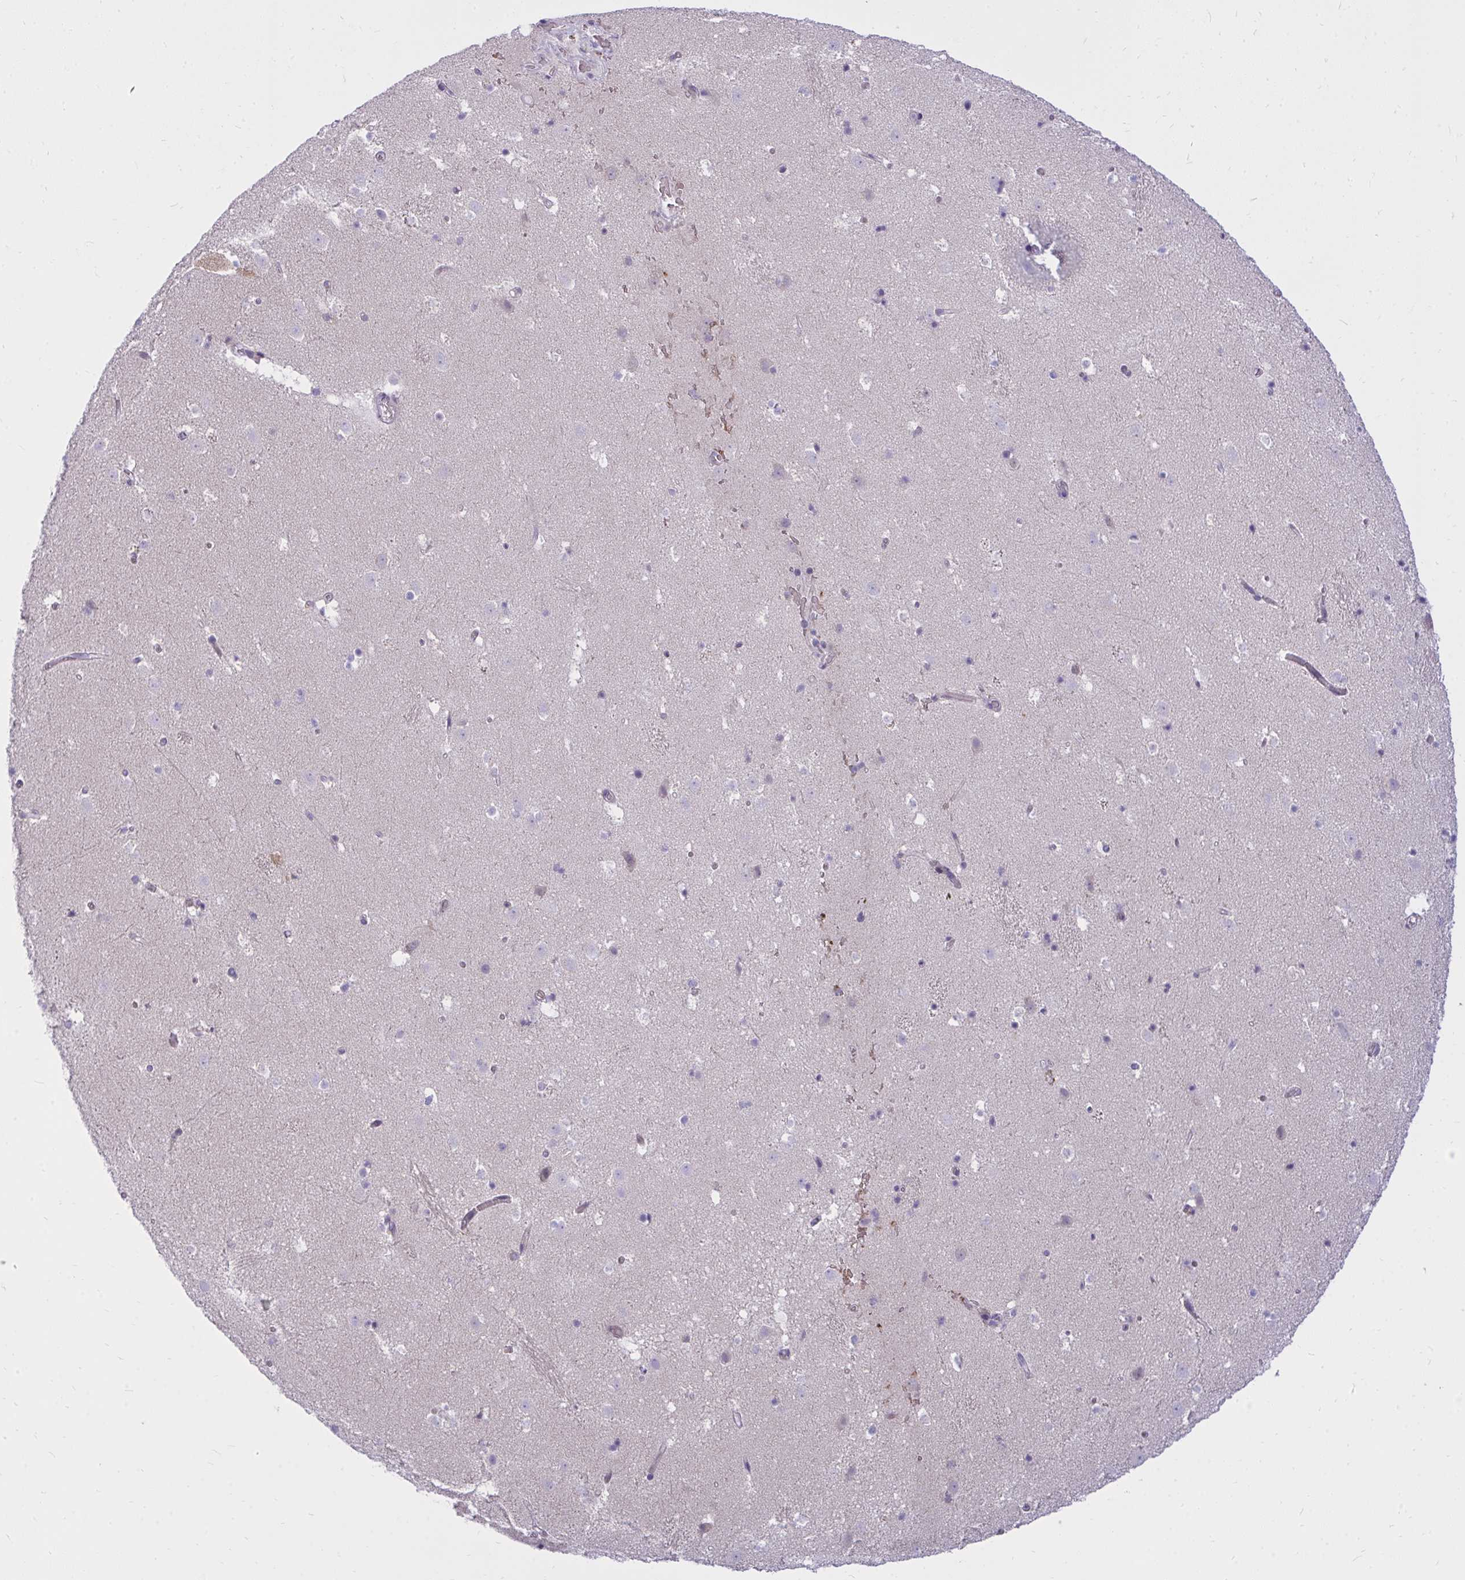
{"staining": {"intensity": "negative", "quantity": "none", "location": "none"}, "tissue": "caudate", "cell_type": "Glial cells", "image_type": "normal", "snomed": [{"axis": "morphology", "description": "Normal tissue, NOS"}, {"axis": "topography", "description": "Lateral ventricle wall"}], "caption": "Glial cells show no significant protein staining in normal caudate. (DAB immunohistochemistry visualized using brightfield microscopy, high magnification).", "gene": "ZSCAN25", "patient": {"sex": "male", "age": 37}}